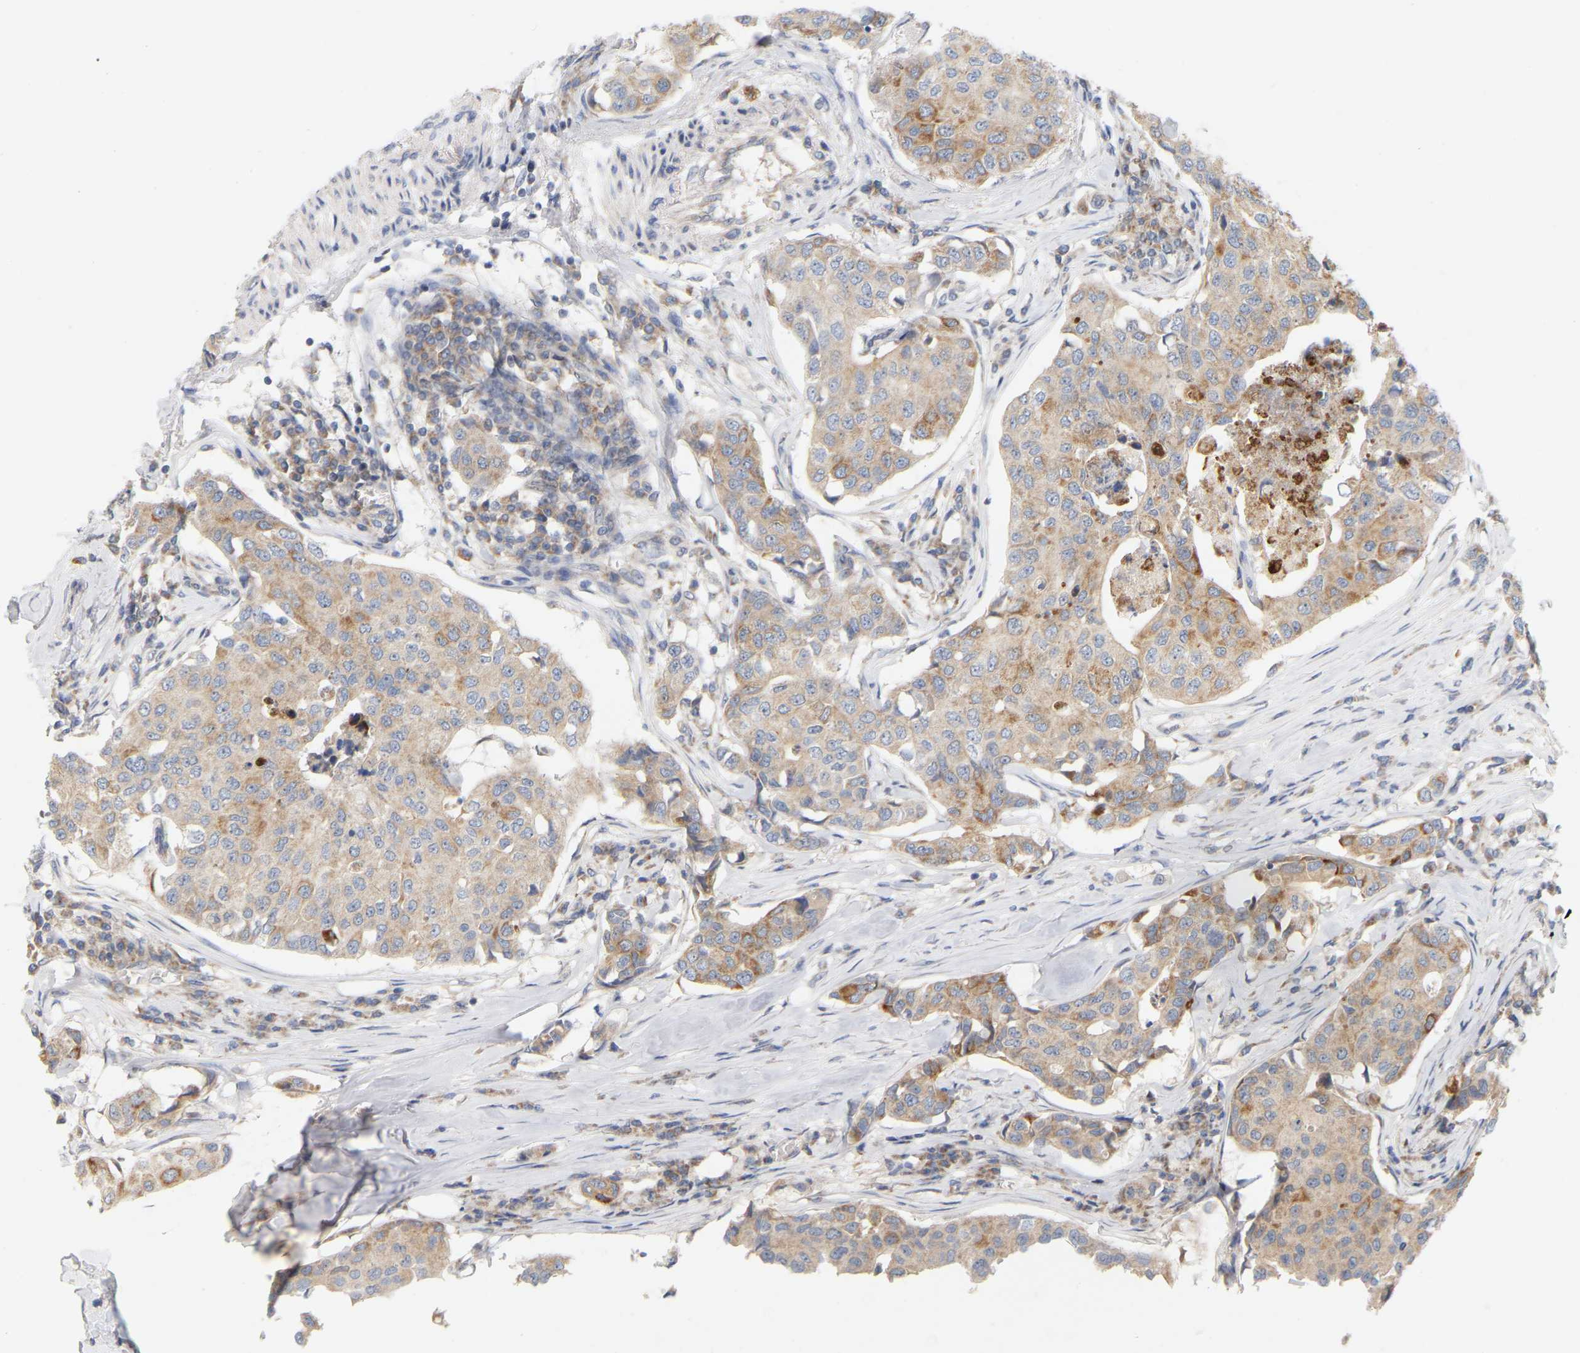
{"staining": {"intensity": "moderate", "quantity": ">75%", "location": "cytoplasmic/membranous"}, "tissue": "breast cancer", "cell_type": "Tumor cells", "image_type": "cancer", "snomed": [{"axis": "morphology", "description": "Duct carcinoma"}, {"axis": "topography", "description": "Breast"}], "caption": "Protein expression by IHC displays moderate cytoplasmic/membranous staining in about >75% of tumor cells in breast cancer (infiltrating ductal carcinoma). Using DAB (3,3'-diaminobenzidine) (brown) and hematoxylin (blue) stains, captured at high magnification using brightfield microscopy.", "gene": "MINDY4", "patient": {"sex": "female", "age": 80}}